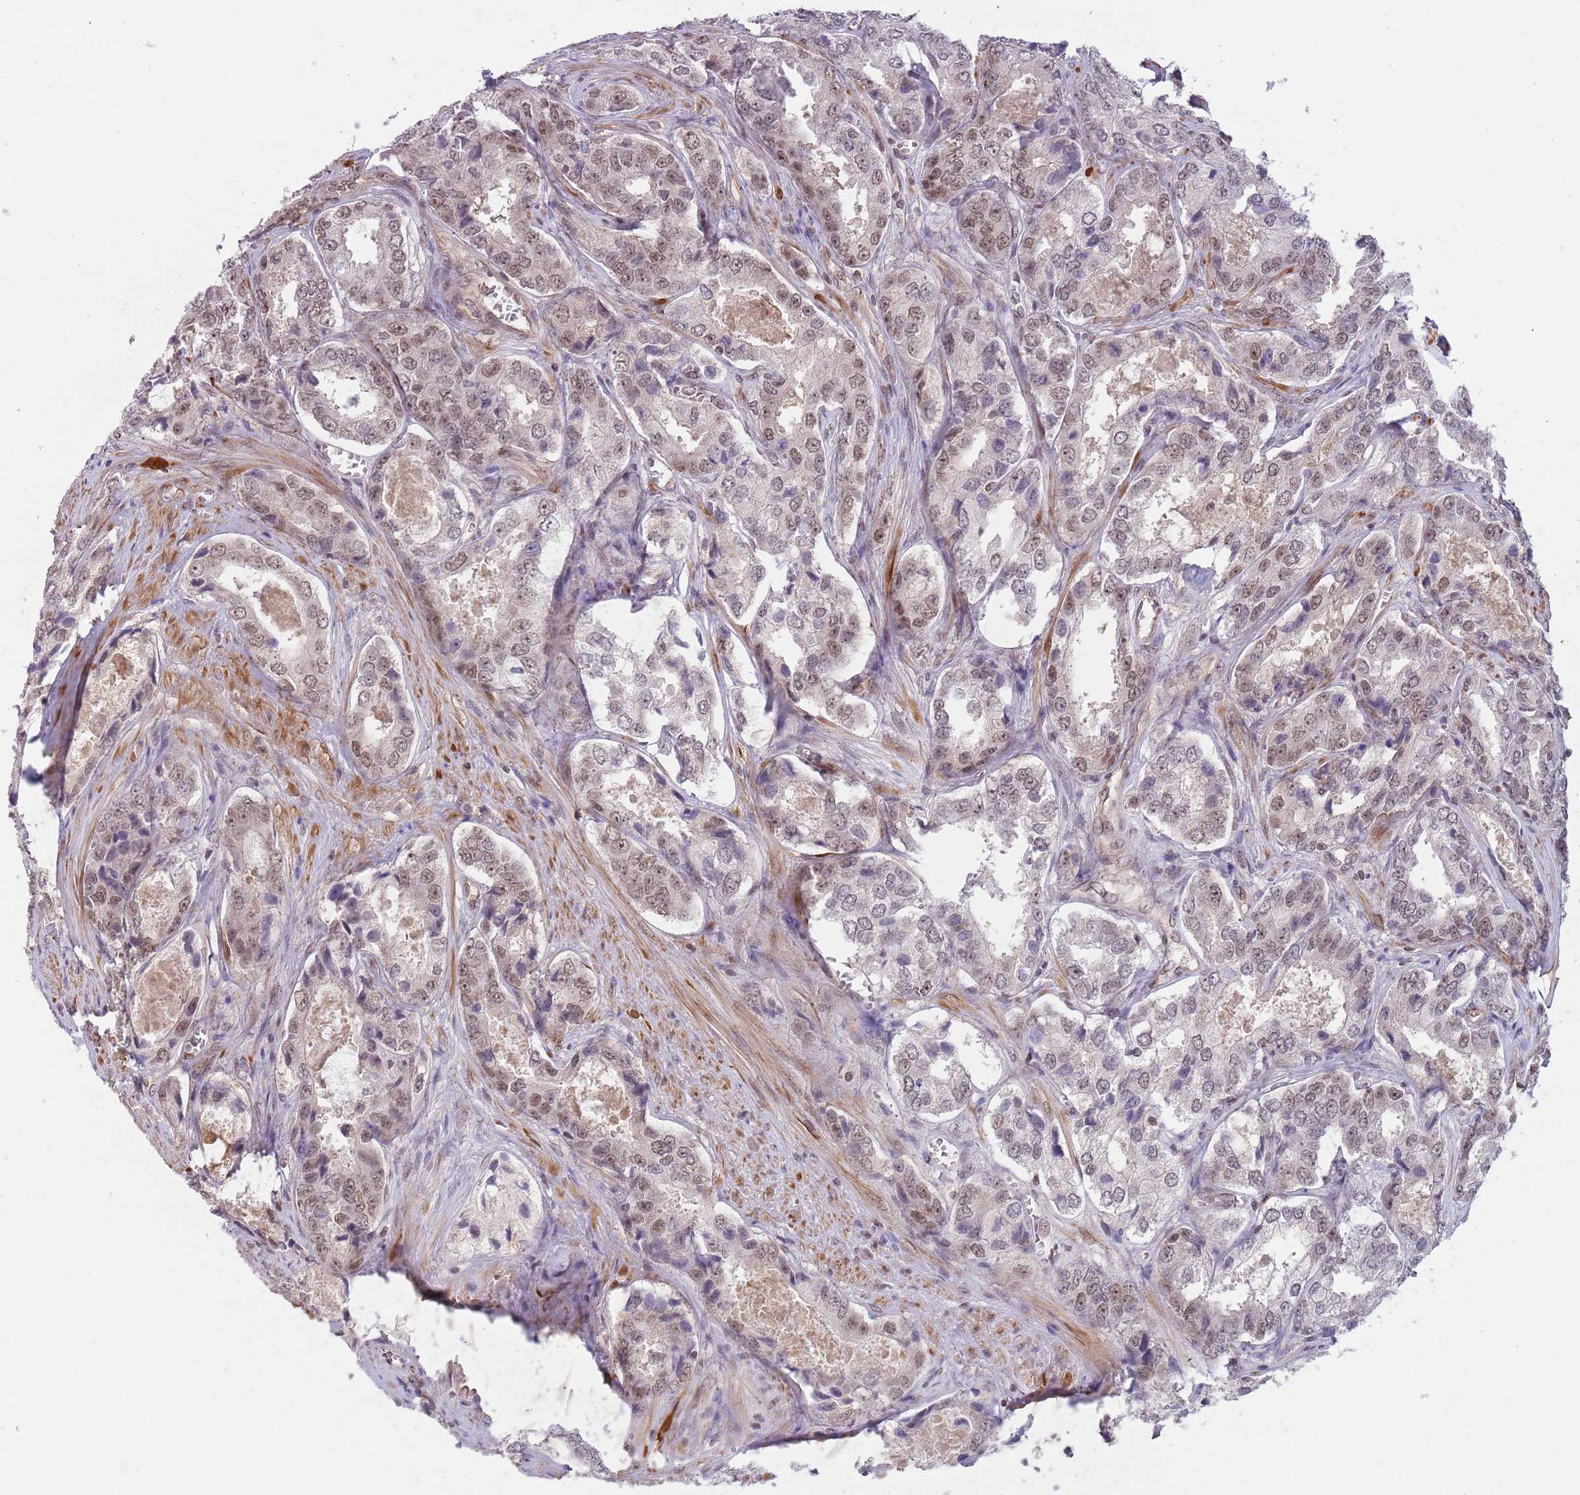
{"staining": {"intensity": "moderate", "quantity": ">75%", "location": "nuclear"}, "tissue": "prostate cancer", "cell_type": "Tumor cells", "image_type": "cancer", "snomed": [{"axis": "morphology", "description": "Adenocarcinoma, Low grade"}, {"axis": "topography", "description": "Prostate"}], "caption": "This image demonstrates IHC staining of low-grade adenocarcinoma (prostate), with medium moderate nuclear staining in approximately >75% of tumor cells.", "gene": "ZBTB7A", "patient": {"sex": "male", "age": 68}}